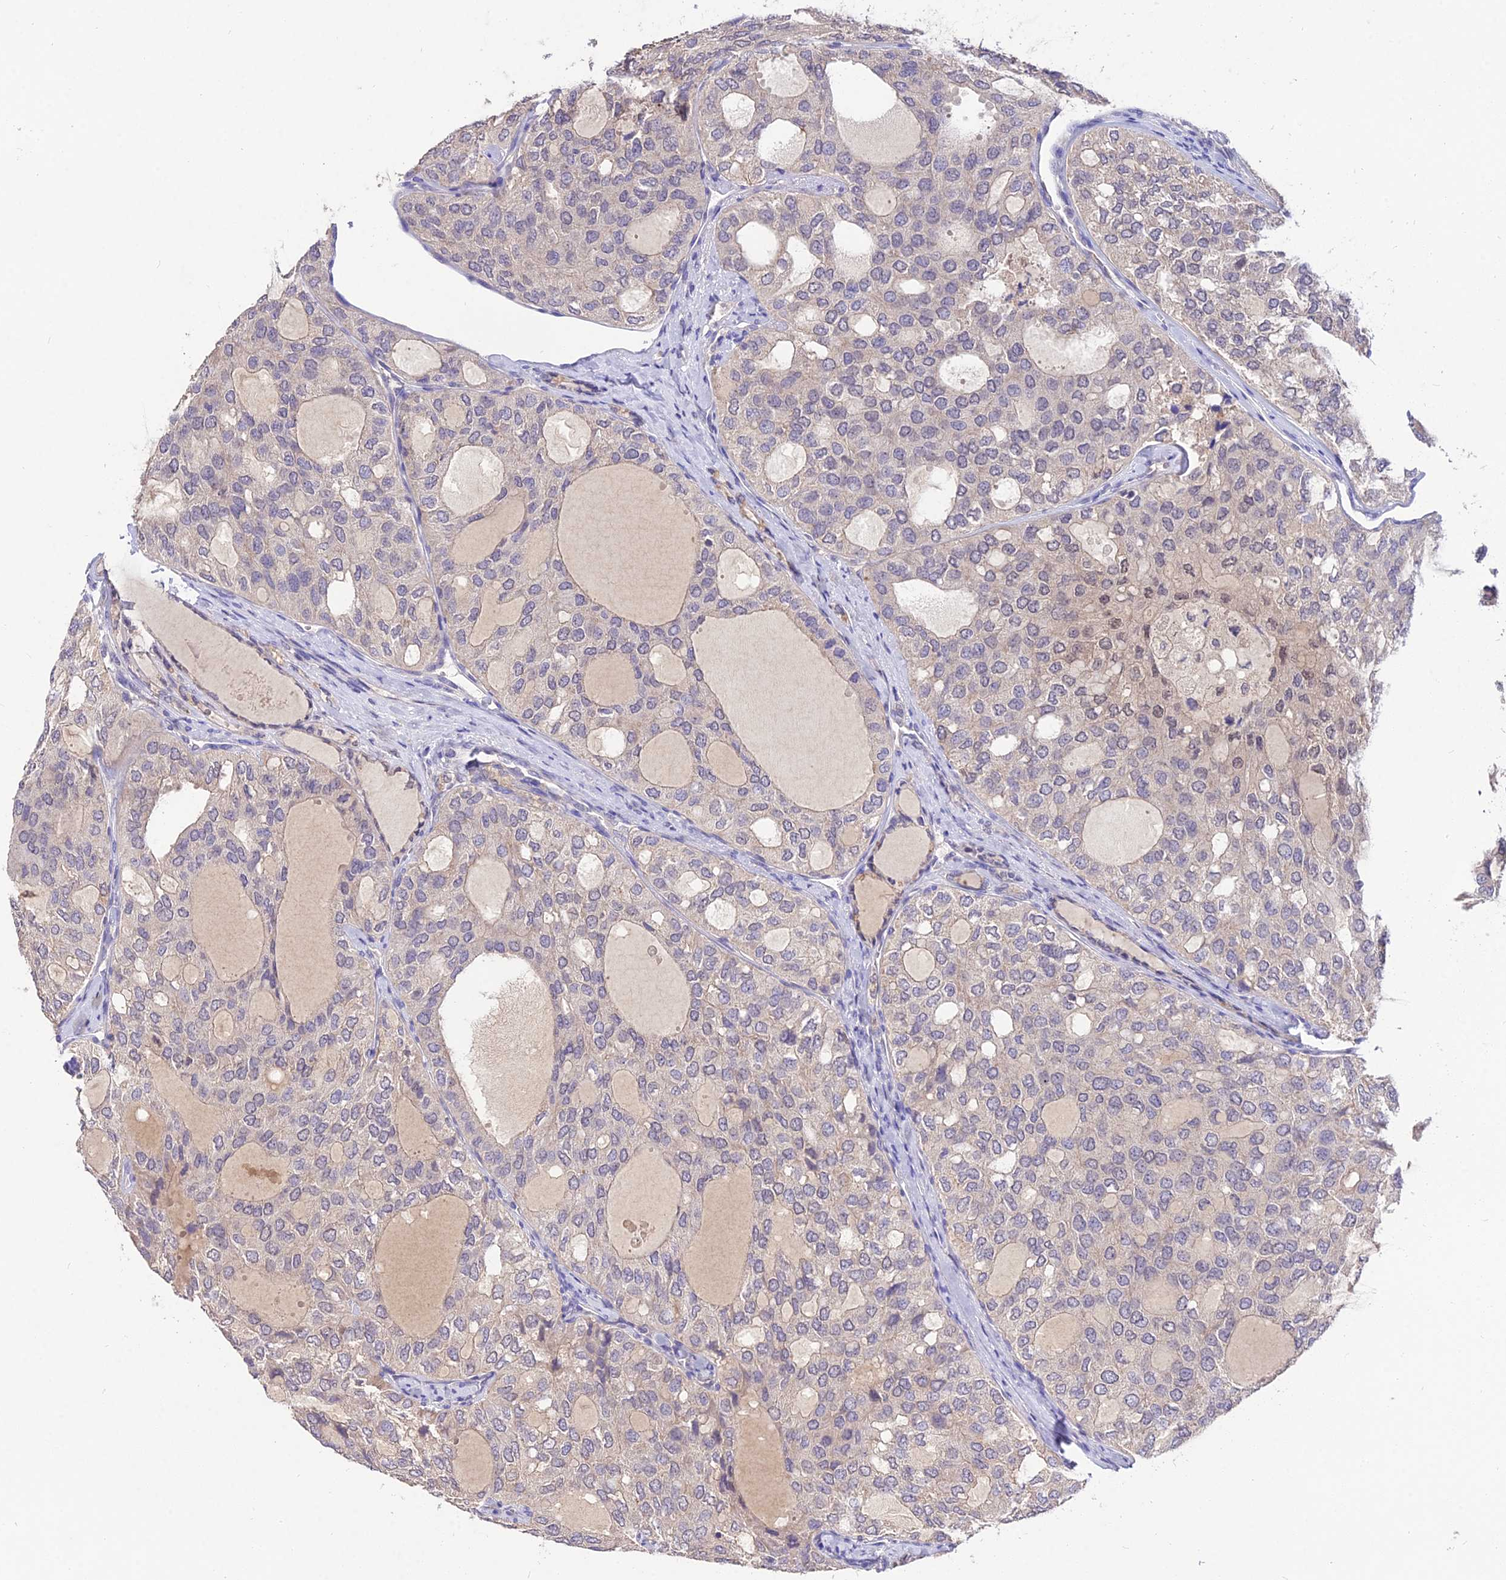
{"staining": {"intensity": "negative", "quantity": "none", "location": "none"}, "tissue": "thyroid cancer", "cell_type": "Tumor cells", "image_type": "cancer", "snomed": [{"axis": "morphology", "description": "Follicular adenoma carcinoma, NOS"}, {"axis": "topography", "description": "Thyroid gland"}], "caption": "Immunohistochemistry histopathology image of human follicular adenoma carcinoma (thyroid) stained for a protein (brown), which shows no positivity in tumor cells.", "gene": "PGK1", "patient": {"sex": "male", "age": 75}}